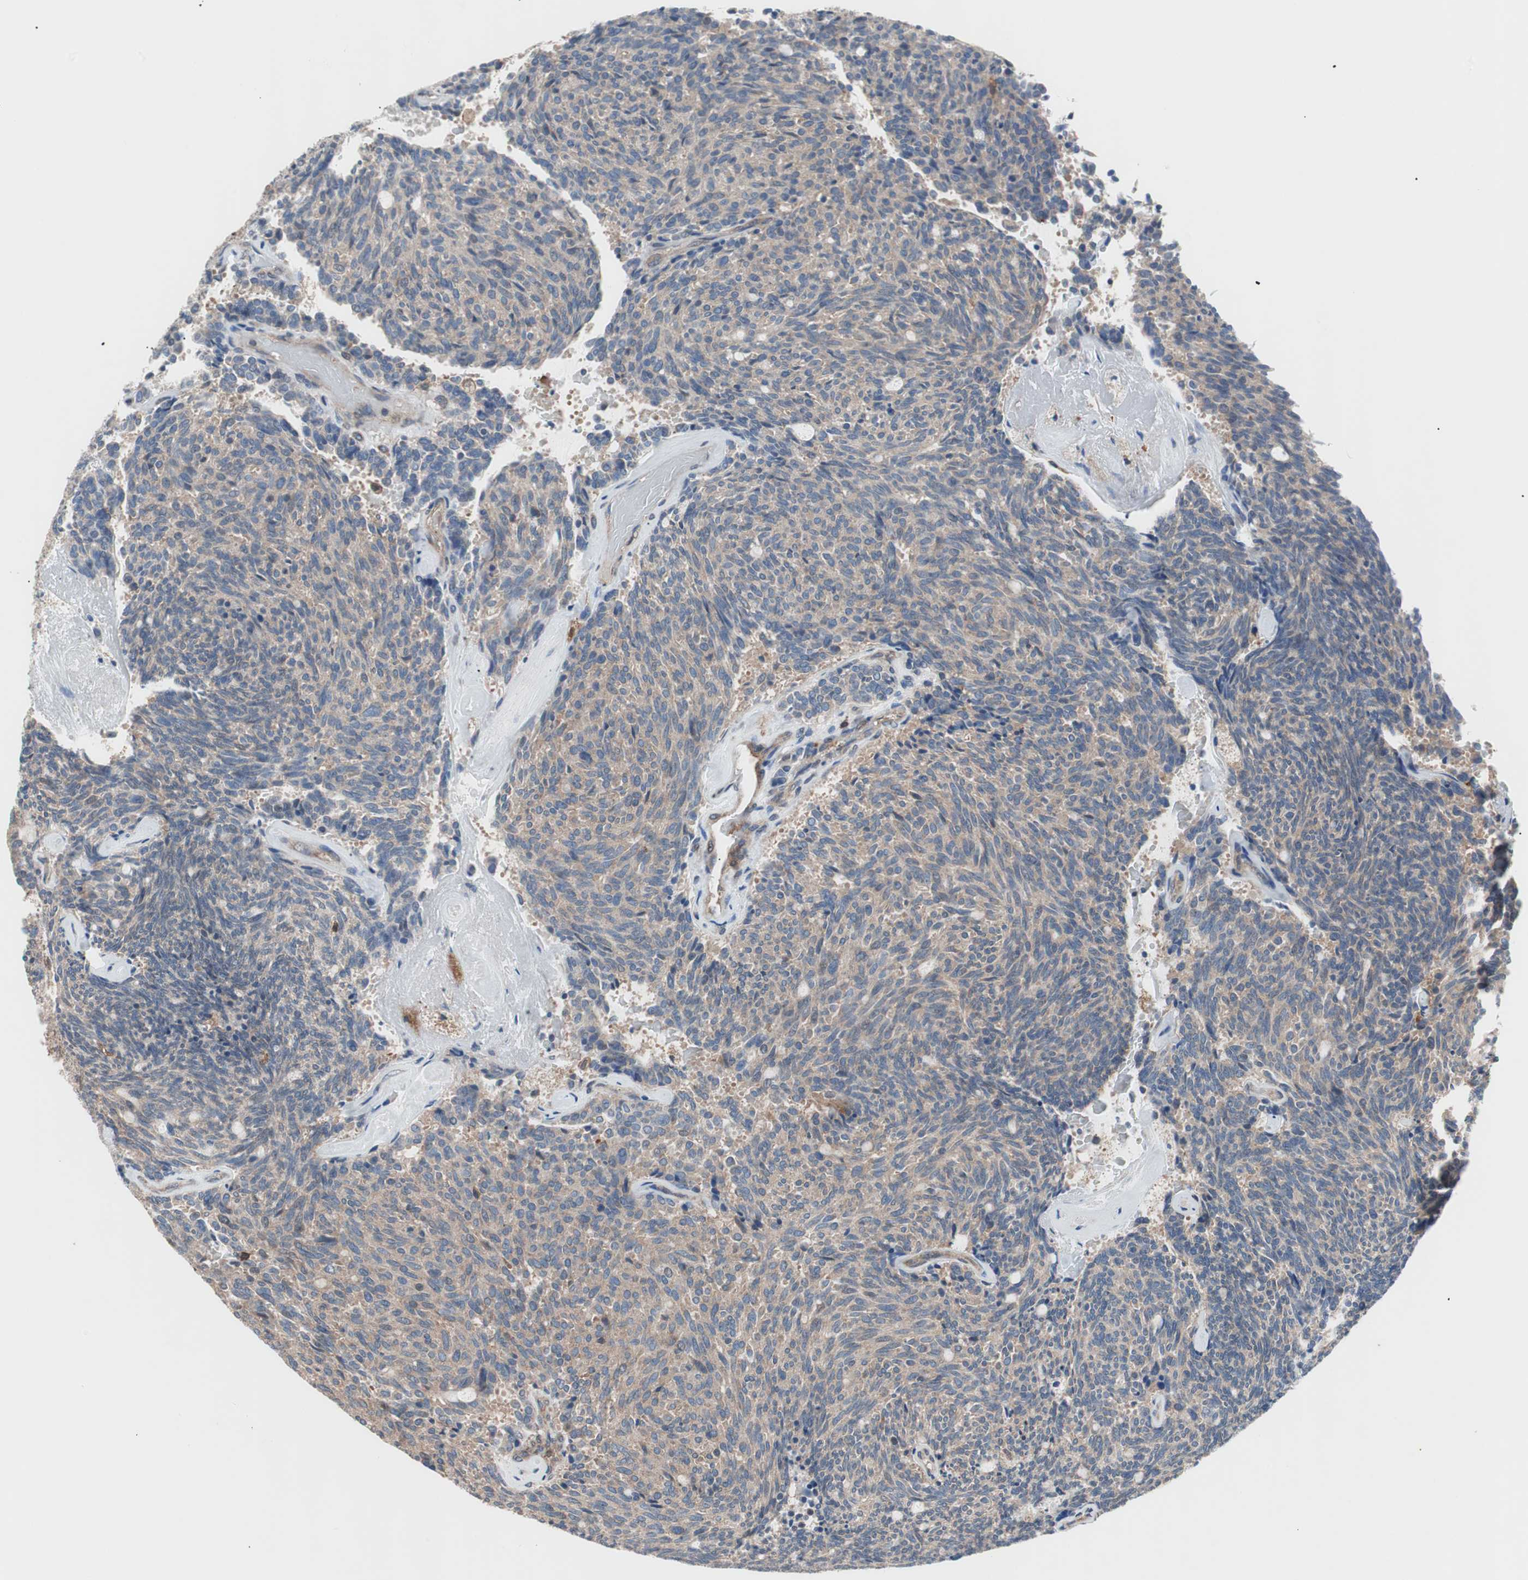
{"staining": {"intensity": "weak", "quantity": ">75%", "location": "cytoplasmic/membranous"}, "tissue": "carcinoid", "cell_type": "Tumor cells", "image_type": "cancer", "snomed": [{"axis": "morphology", "description": "Carcinoid, malignant, NOS"}, {"axis": "topography", "description": "Pancreas"}], "caption": "The micrograph displays staining of carcinoid, revealing weak cytoplasmic/membranous protein positivity (brown color) within tumor cells.", "gene": "PIK3R1", "patient": {"sex": "female", "age": 54}}